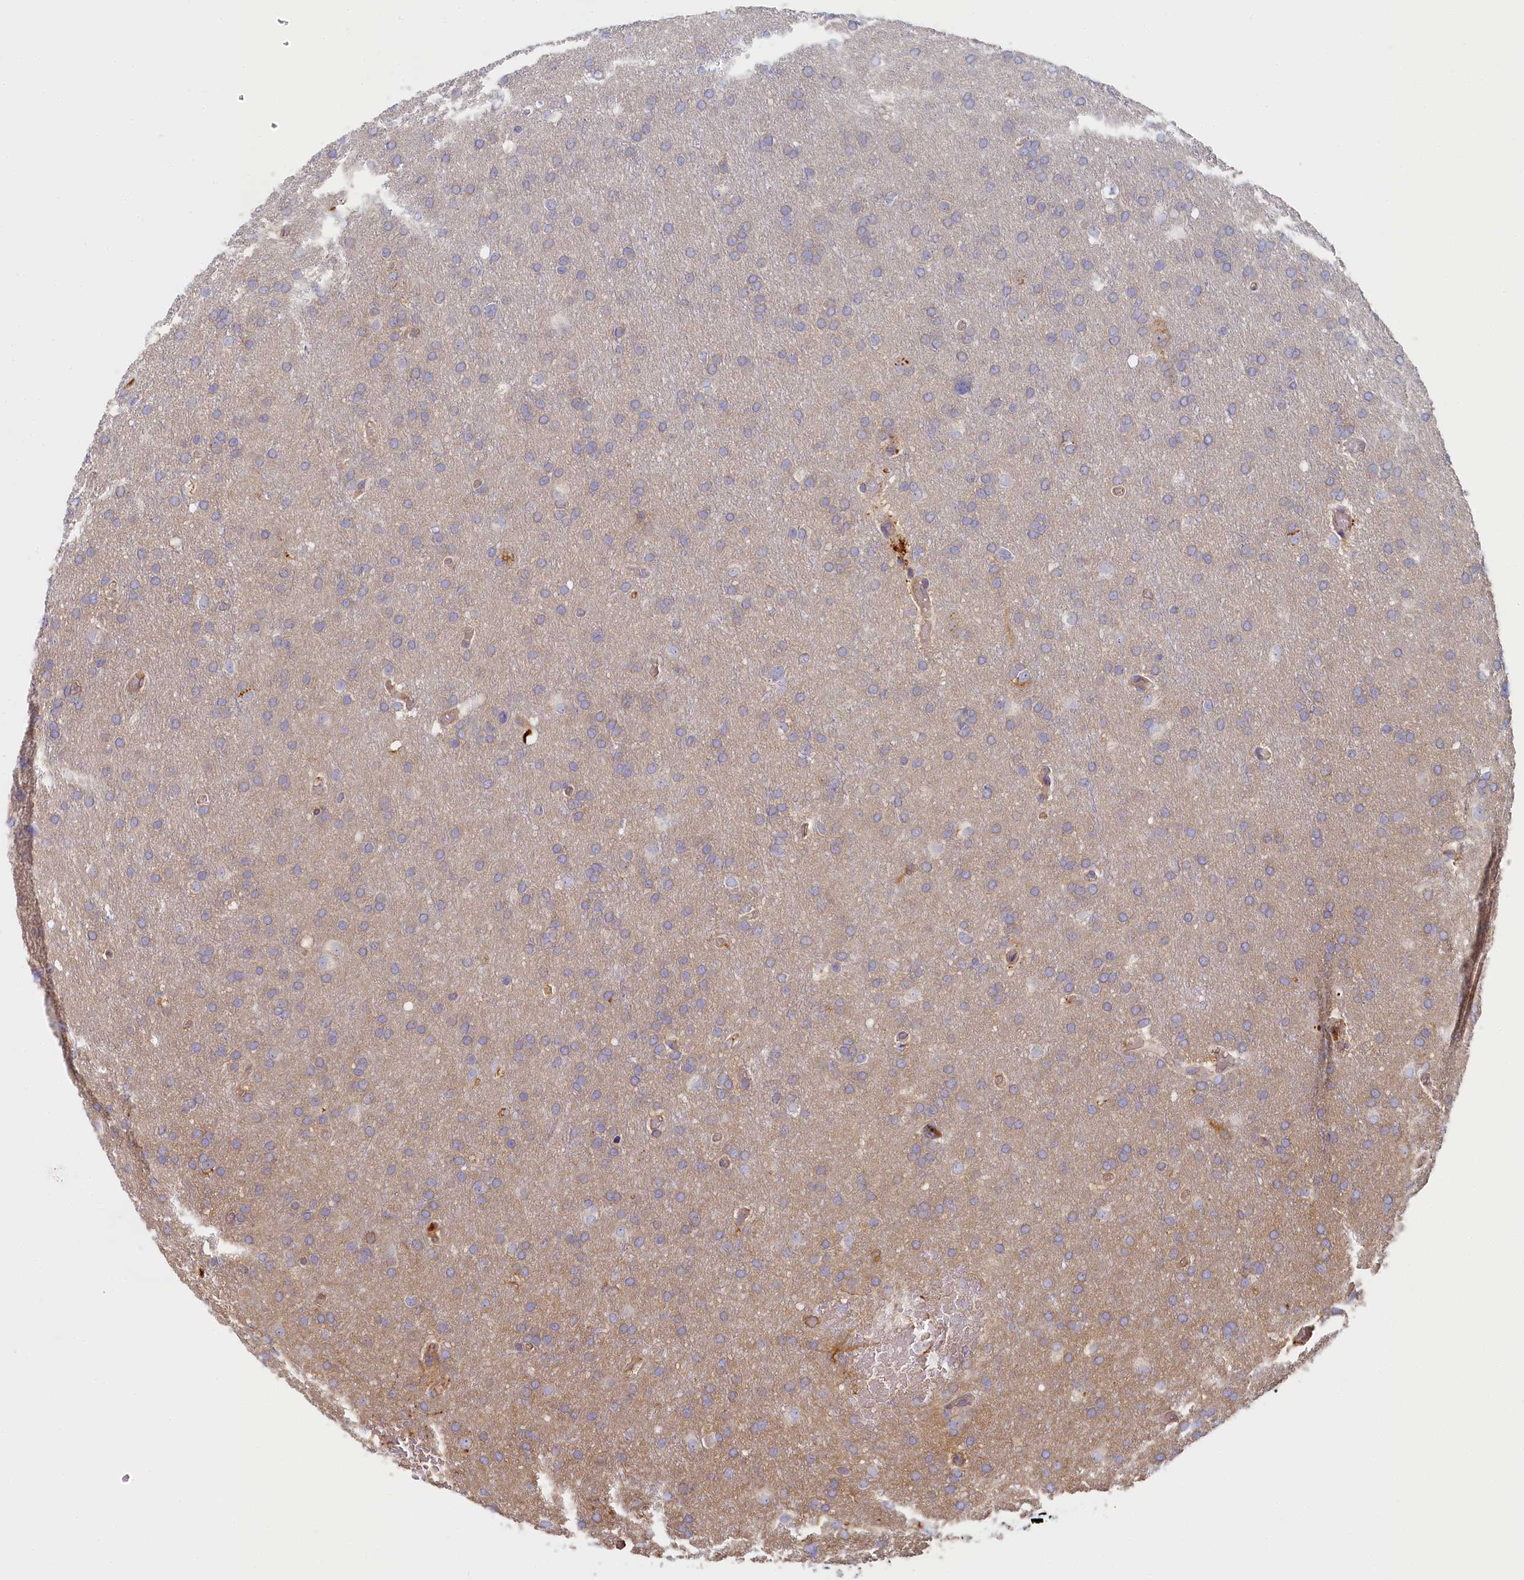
{"staining": {"intensity": "negative", "quantity": "none", "location": "none"}, "tissue": "glioma", "cell_type": "Tumor cells", "image_type": "cancer", "snomed": [{"axis": "morphology", "description": "Glioma, malignant, High grade"}, {"axis": "topography", "description": "Cerebral cortex"}], "caption": "Immunohistochemical staining of human glioma shows no significant expression in tumor cells.", "gene": "STX16", "patient": {"sex": "female", "age": 36}}